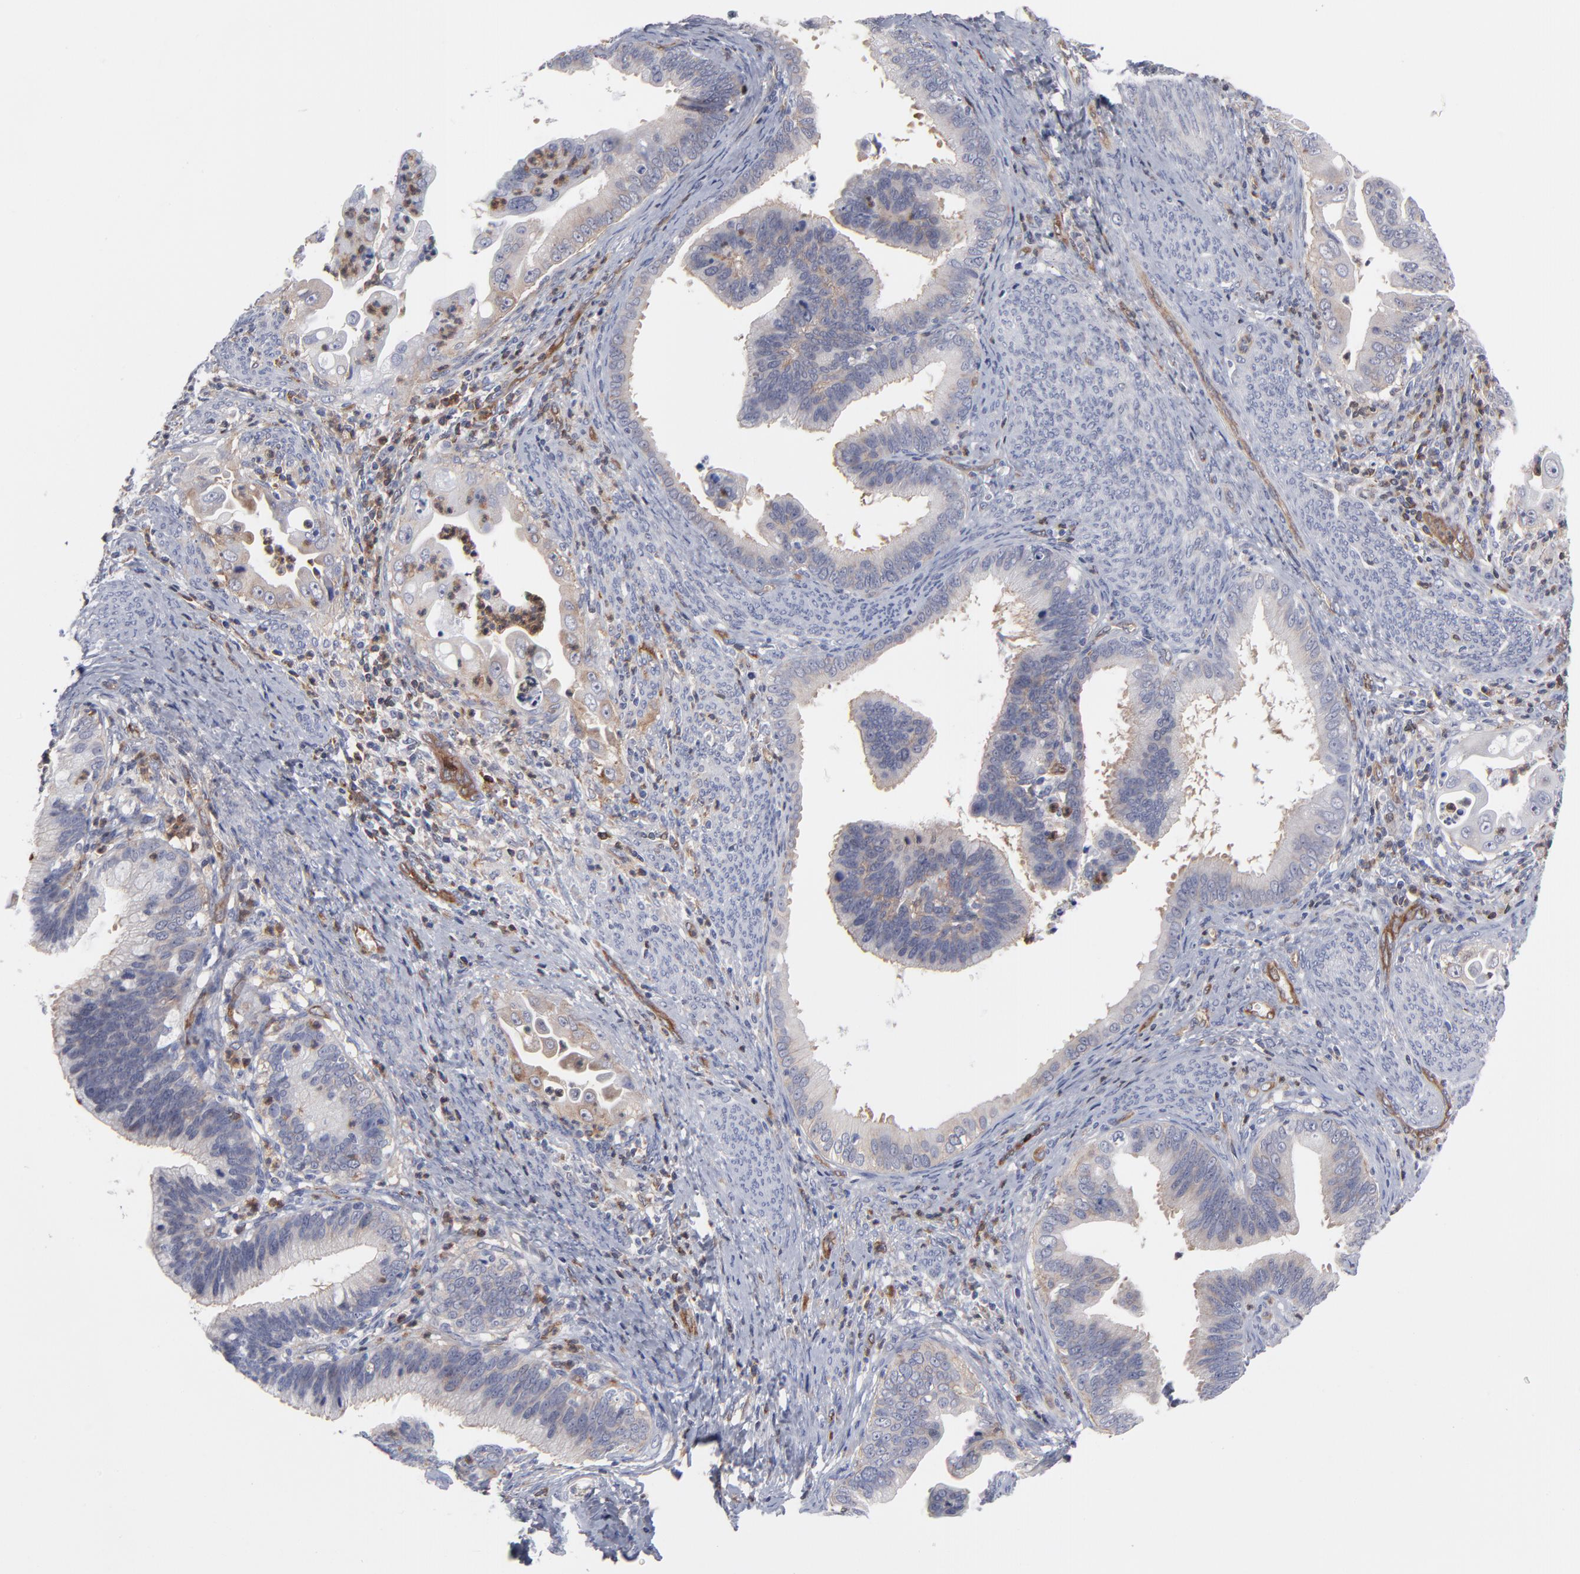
{"staining": {"intensity": "weak", "quantity": "<25%", "location": "cytoplasmic/membranous"}, "tissue": "cervical cancer", "cell_type": "Tumor cells", "image_type": "cancer", "snomed": [{"axis": "morphology", "description": "Adenocarcinoma, NOS"}, {"axis": "topography", "description": "Cervix"}], "caption": "DAB immunohistochemical staining of cervical adenocarcinoma demonstrates no significant staining in tumor cells.", "gene": "PXN", "patient": {"sex": "female", "age": 47}}